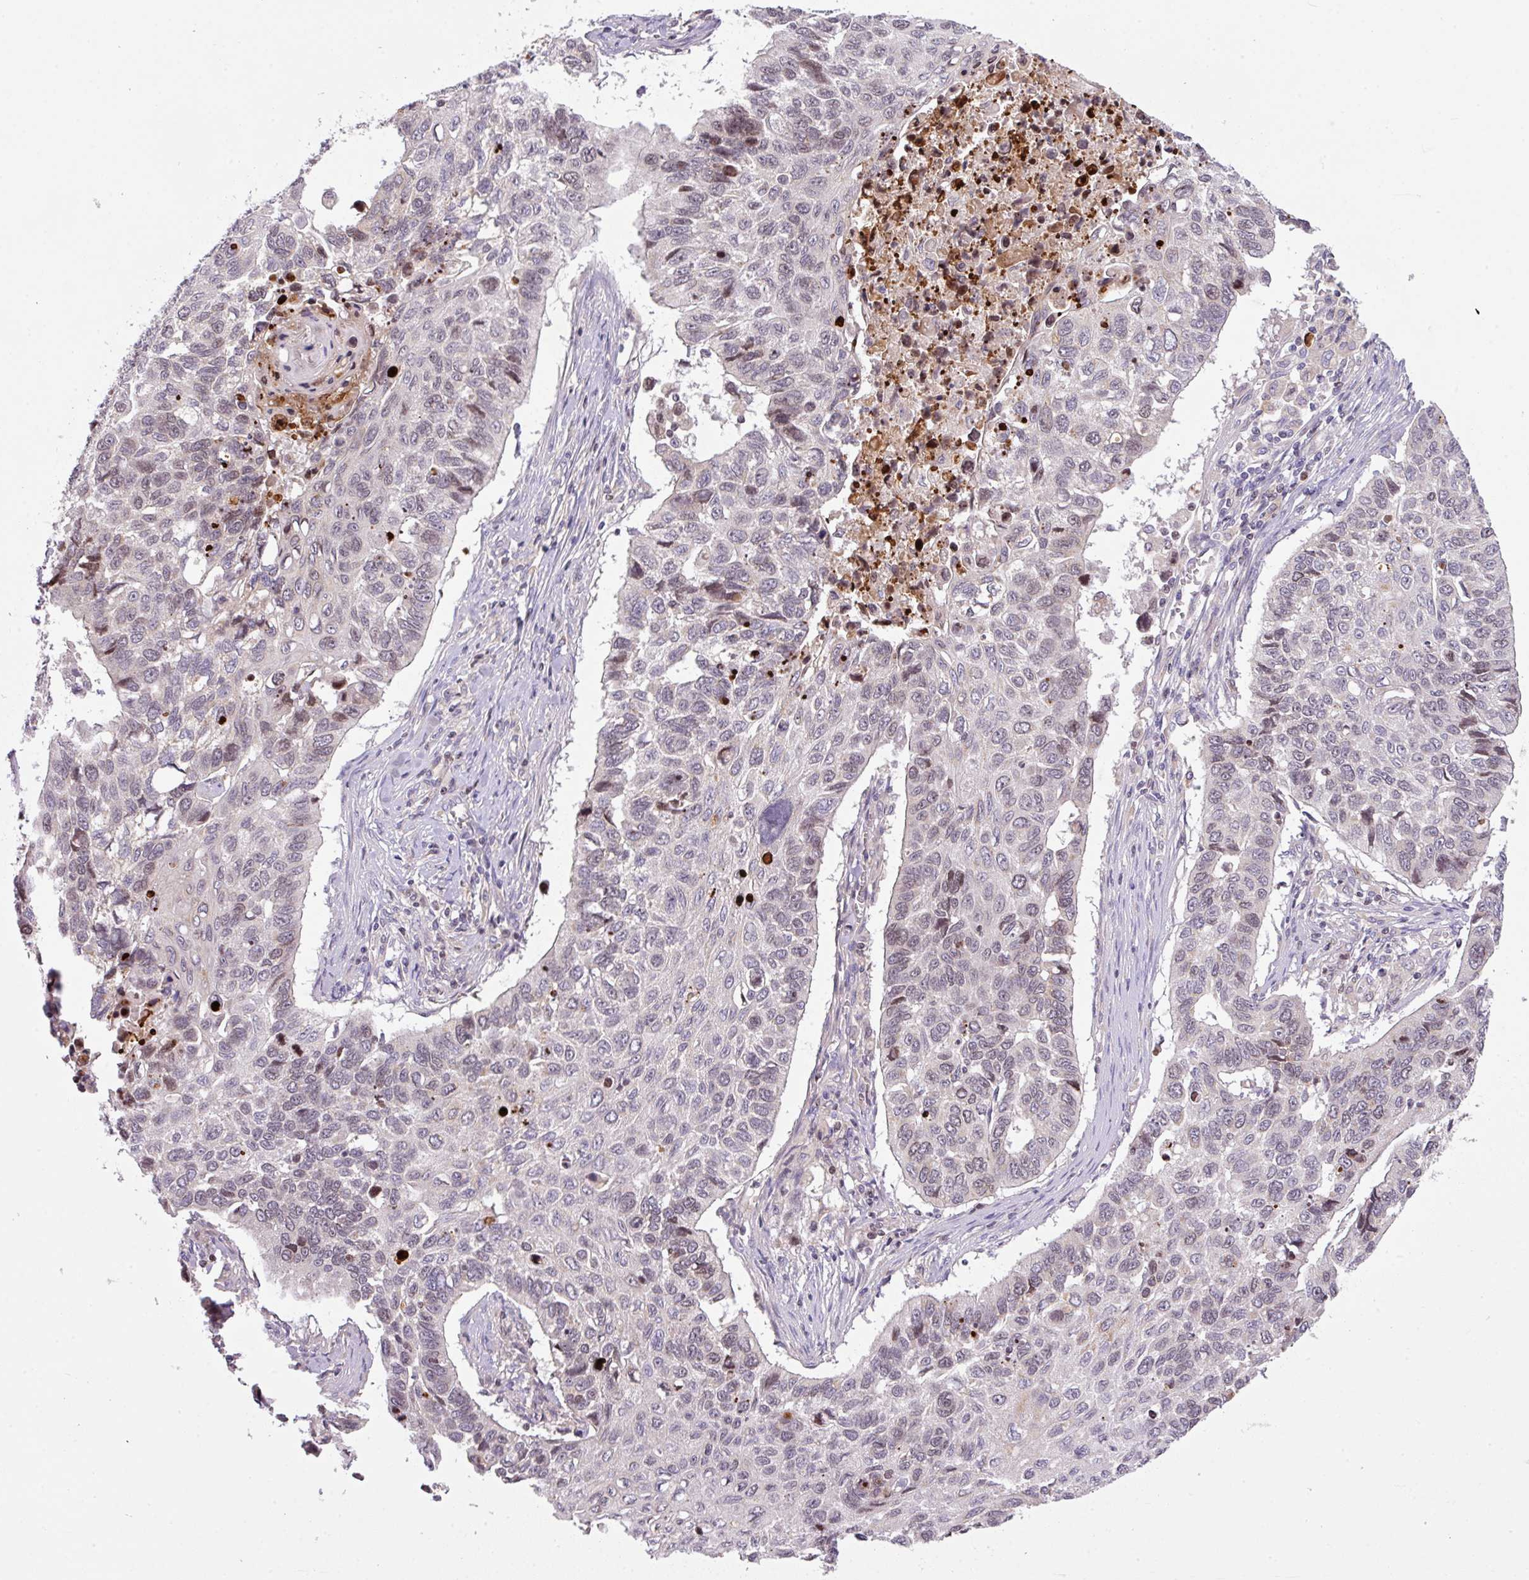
{"staining": {"intensity": "negative", "quantity": "none", "location": "none"}, "tissue": "lung cancer", "cell_type": "Tumor cells", "image_type": "cancer", "snomed": [{"axis": "morphology", "description": "Squamous cell carcinoma, NOS"}, {"axis": "topography", "description": "Lung"}], "caption": "A high-resolution histopathology image shows immunohistochemistry (IHC) staining of lung cancer, which displays no significant positivity in tumor cells. (DAB (3,3'-diaminobenzidine) IHC with hematoxylin counter stain).", "gene": "ZNF394", "patient": {"sex": "male", "age": 62}}